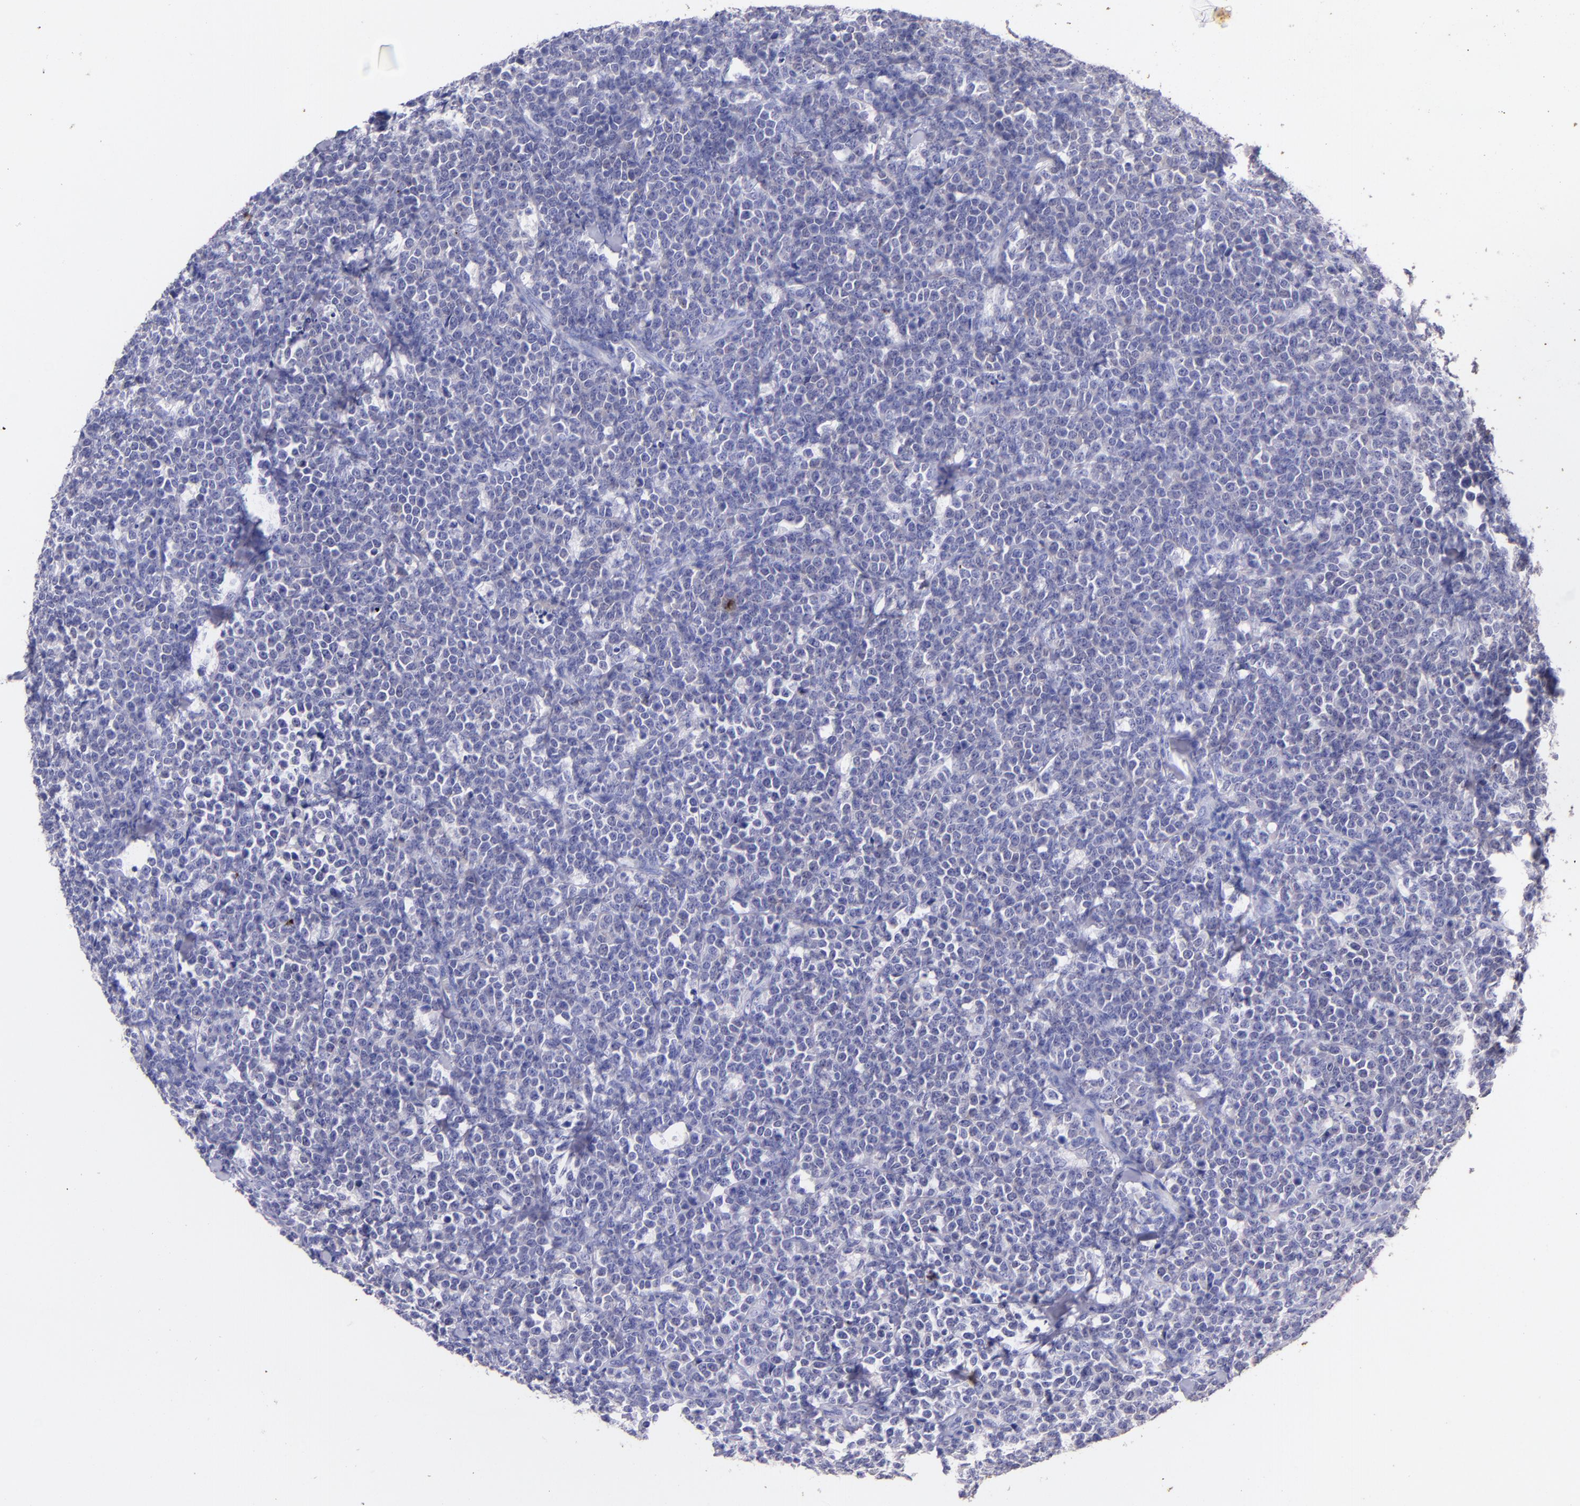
{"staining": {"intensity": "negative", "quantity": "none", "location": "none"}, "tissue": "lymphoma", "cell_type": "Tumor cells", "image_type": "cancer", "snomed": [{"axis": "morphology", "description": "Malignant lymphoma, non-Hodgkin's type, High grade"}, {"axis": "topography", "description": "Small intestine"}, {"axis": "topography", "description": "Colon"}], "caption": "Immunohistochemistry image of lymphoma stained for a protein (brown), which displays no positivity in tumor cells.", "gene": "UCHL1", "patient": {"sex": "male", "age": 8}}